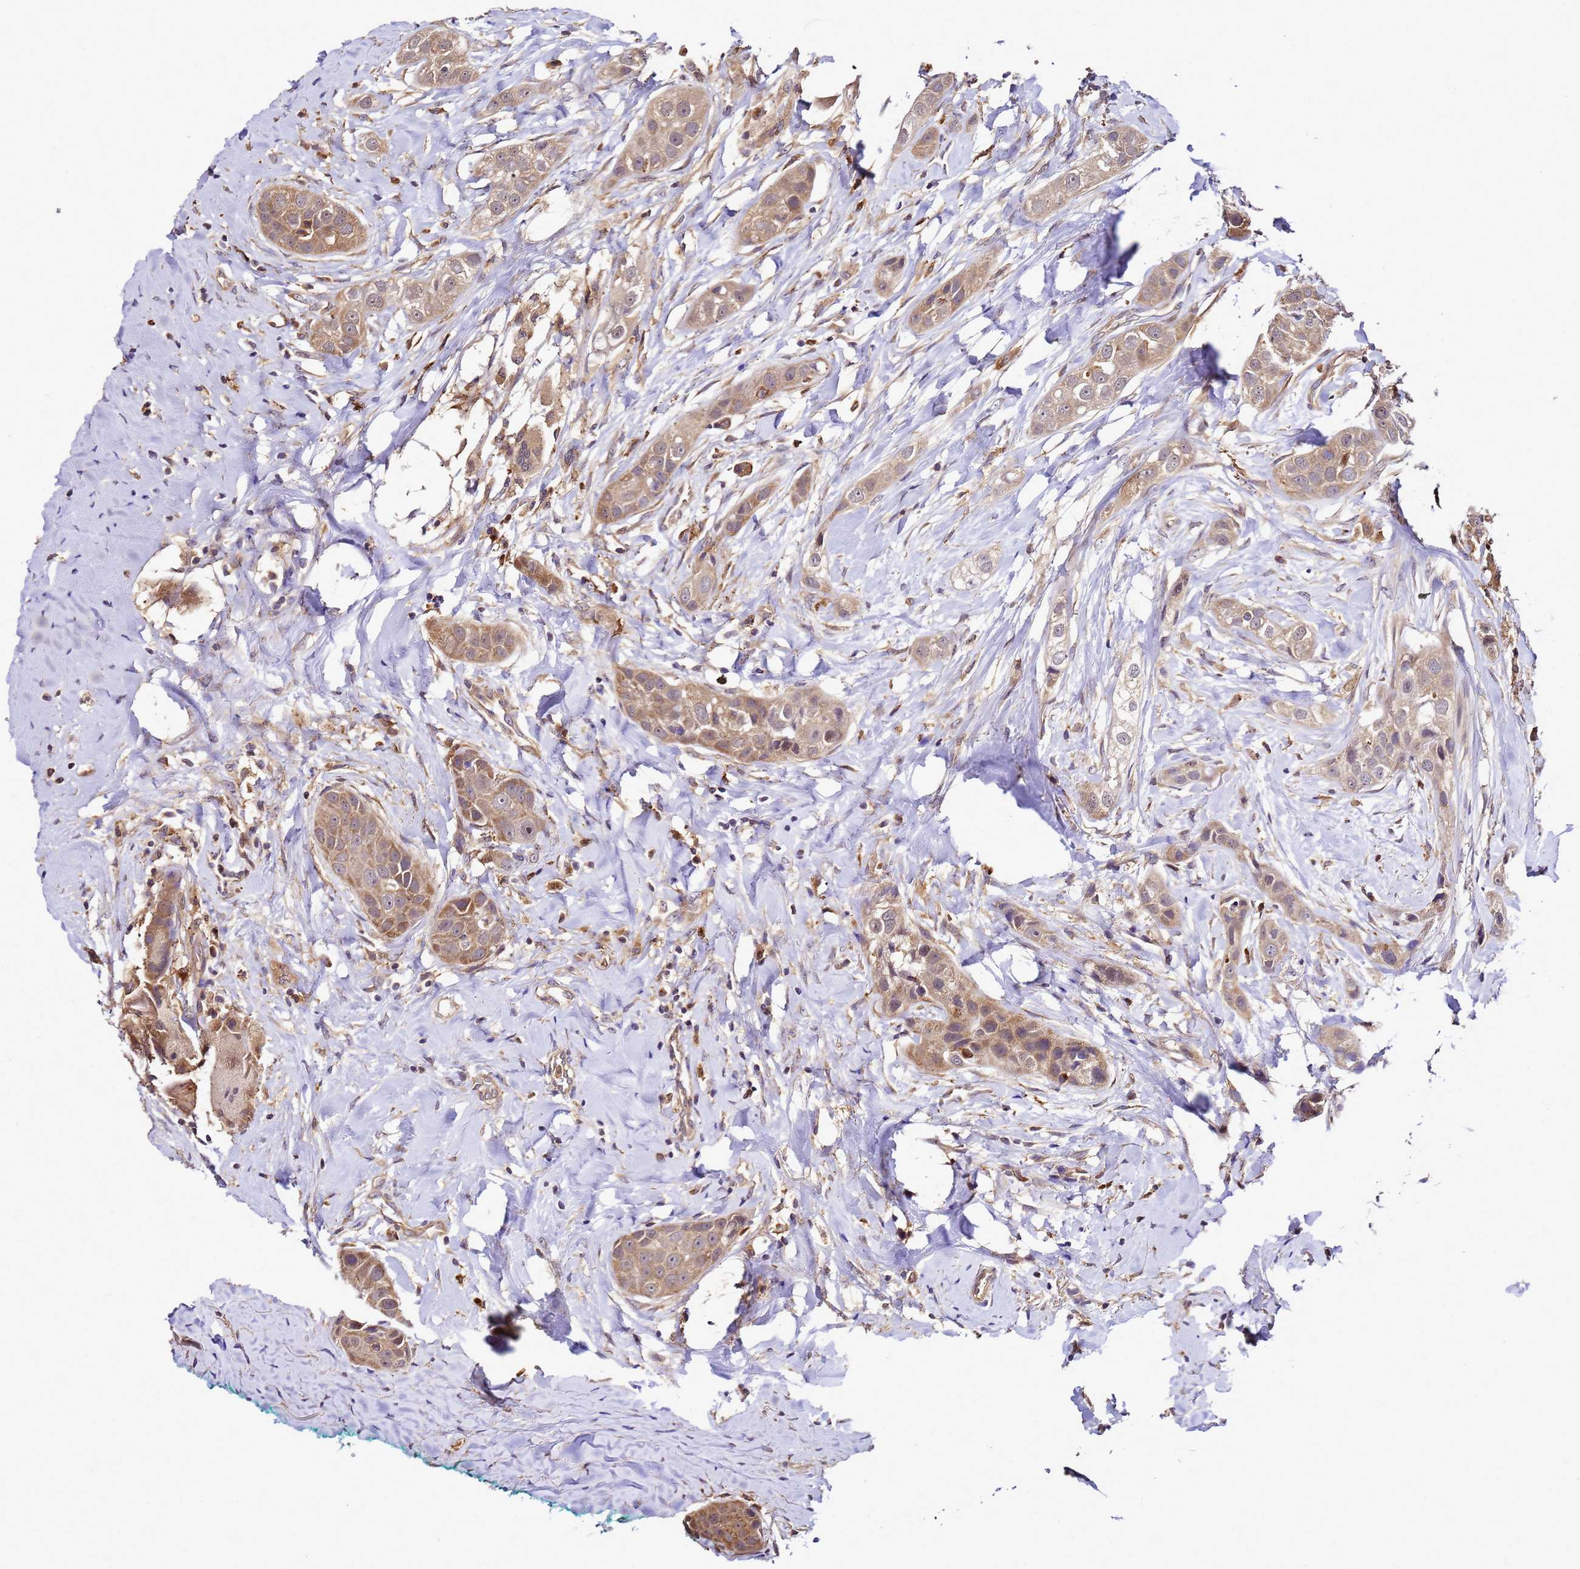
{"staining": {"intensity": "moderate", "quantity": "25%-75%", "location": "cytoplasmic/membranous"}, "tissue": "head and neck cancer", "cell_type": "Tumor cells", "image_type": "cancer", "snomed": [{"axis": "morphology", "description": "Normal tissue, NOS"}, {"axis": "morphology", "description": "Squamous cell carcinoma, NOS"}, {"axis": "topography", "description": "Skeletal muscle"}, {"axis": "topography", "description": "Head-Neck"}], "caption": "Immunohistochemistry photomicrograph of neoplastic tissue: human head and neck cancer stained using immunohistochemistry (IHC) exhibits medium levels of moderate protein expression localized specifically in the cytoplasmic/membranous of tumor cells, appearing as a cytoplasmic/membranous brown color.", "gene": "TRABD", "patient": {"sex": "male", "age": 51}}